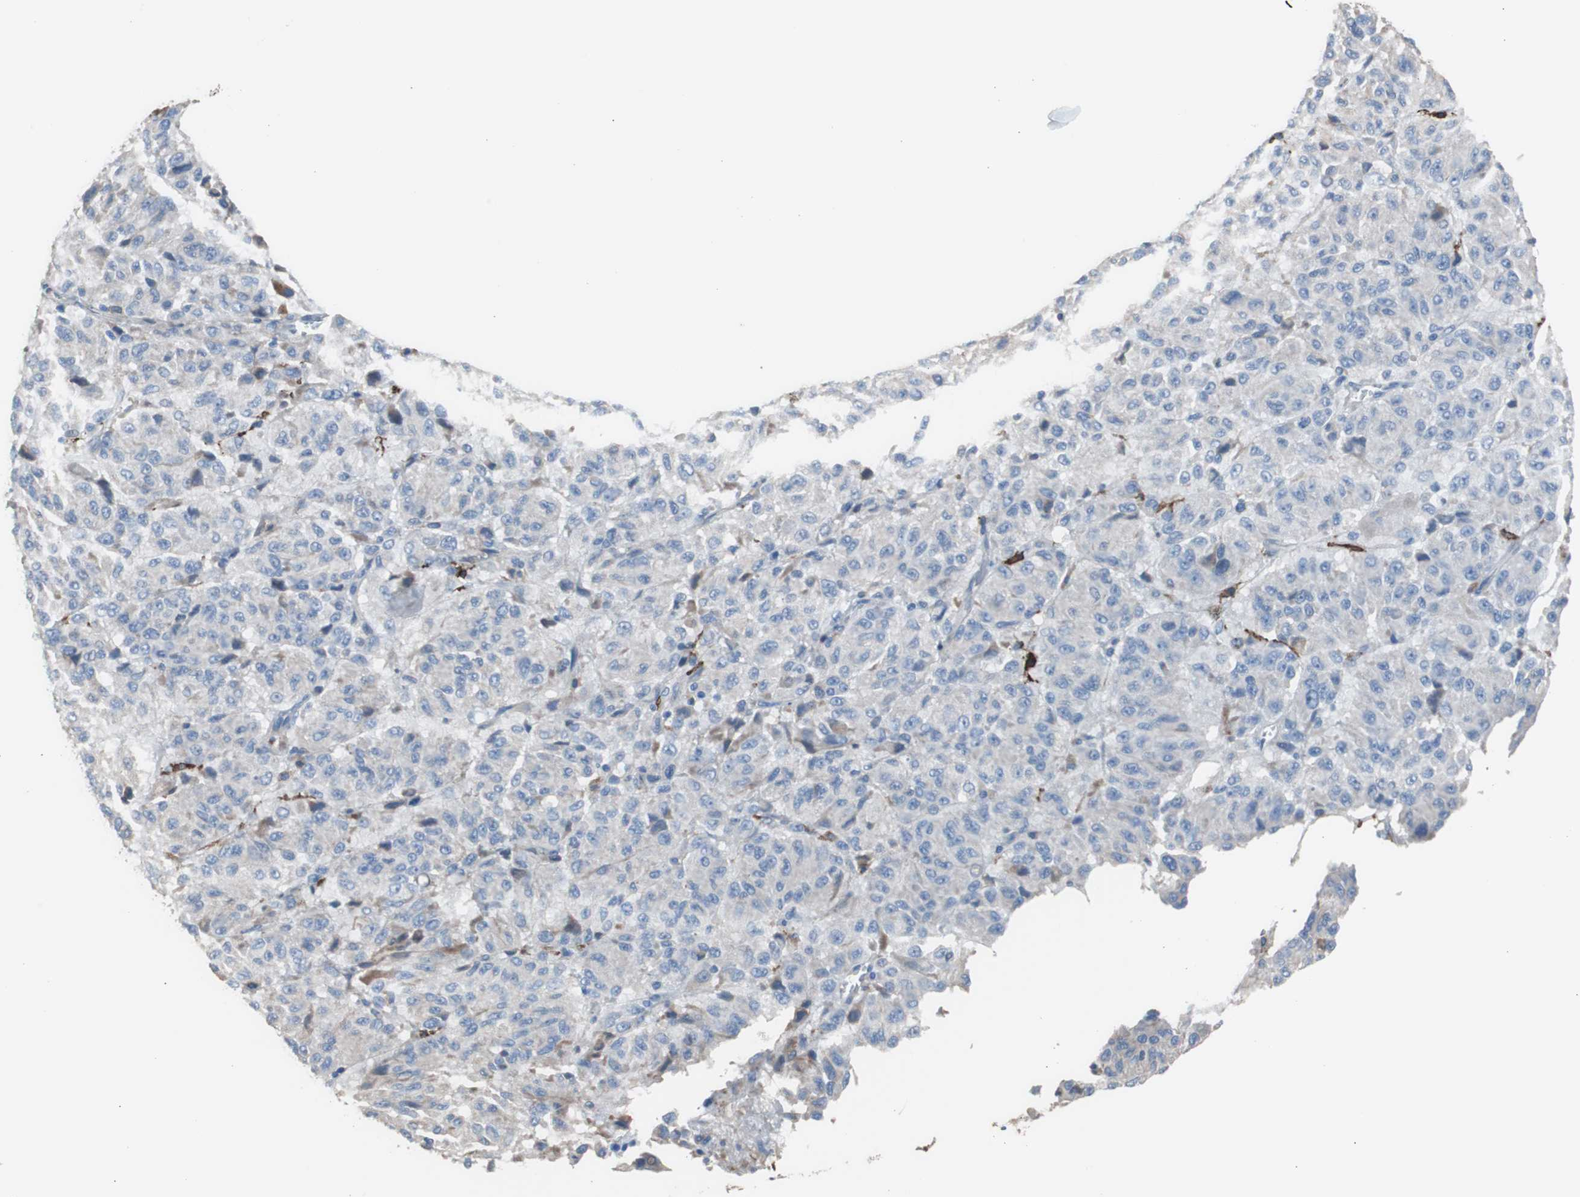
{"staining": {"intensity": "negative", "quantity": "none", "location": "none"}, "tissue": "melanoma", "cell_type": "Tumor cells", "image_type": "cancer", "snomed": [{"axis": "morphology", "description": "Malignant melanoma, Metastatic site"}, {"axis": "topography", "description": "Lung"}], "caption": "Tumor cells show no significant protein staining in malignant melanoma (metastatic site).", "gene": "FCGR2B", "patient": {"sex": "male", "age": 64}}